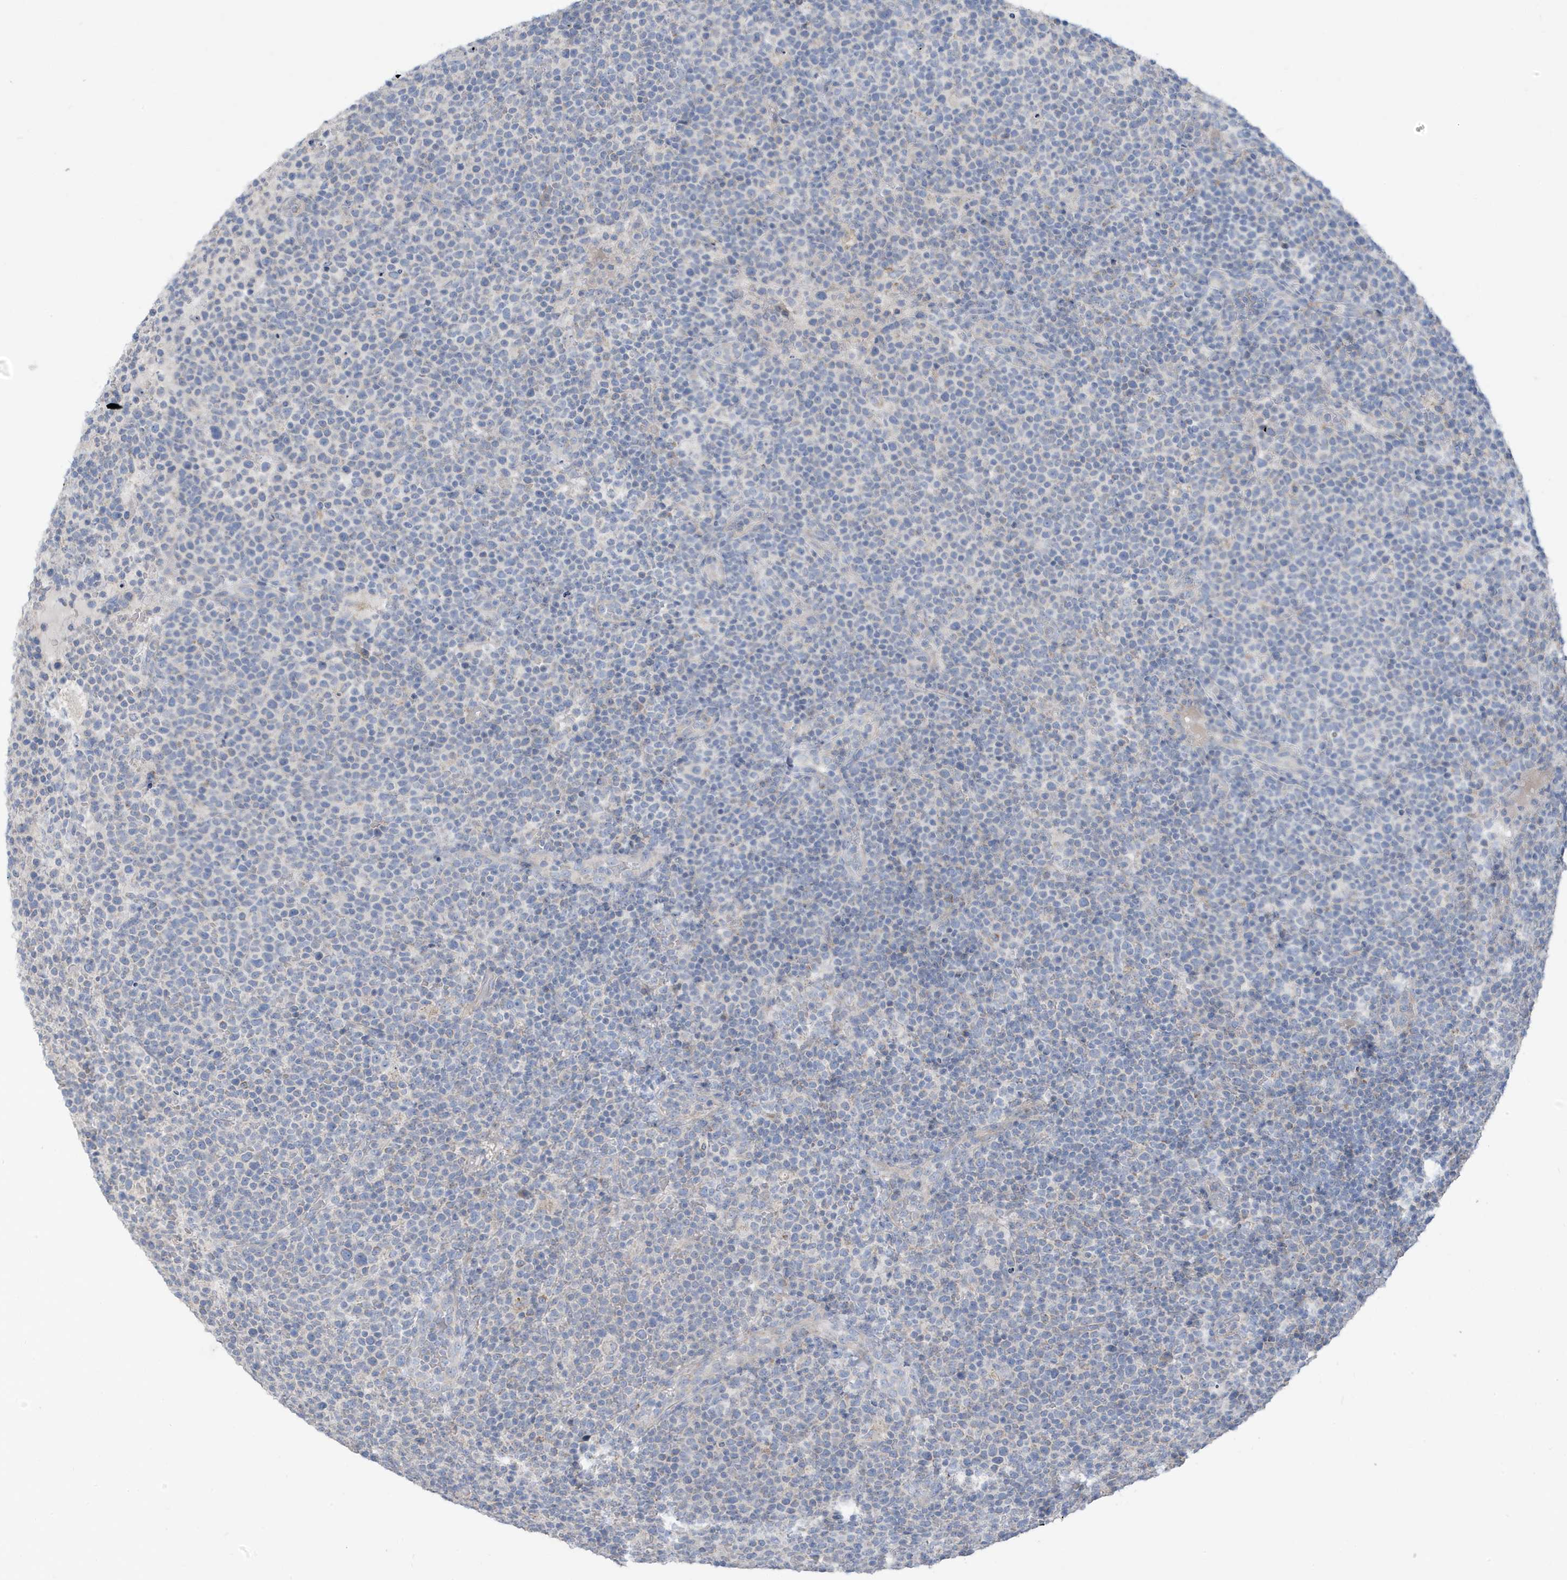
{"staining": {"intensity": "negative", "quantity": "none", "location": "none"}, "tissue": "lymphoma", "cell_type": "Tumor cells", "image_type": "cancer", "snomed": [{"axis": "morphology", "description": "Malignant lymphoma, non-Hodgkin's type, High grade"}, {"axis": "topography", "description": "Lymph node"}], "caption": "IHC micrograph of high-grade malignant lymphoma, non-Hodgkin's type stained for a protein (brown), which displays no staining in tumor cells. Nuclei are stained in blue.", "gene": "ATP13A5", "patient": {"sex": "male", "age": 61}}